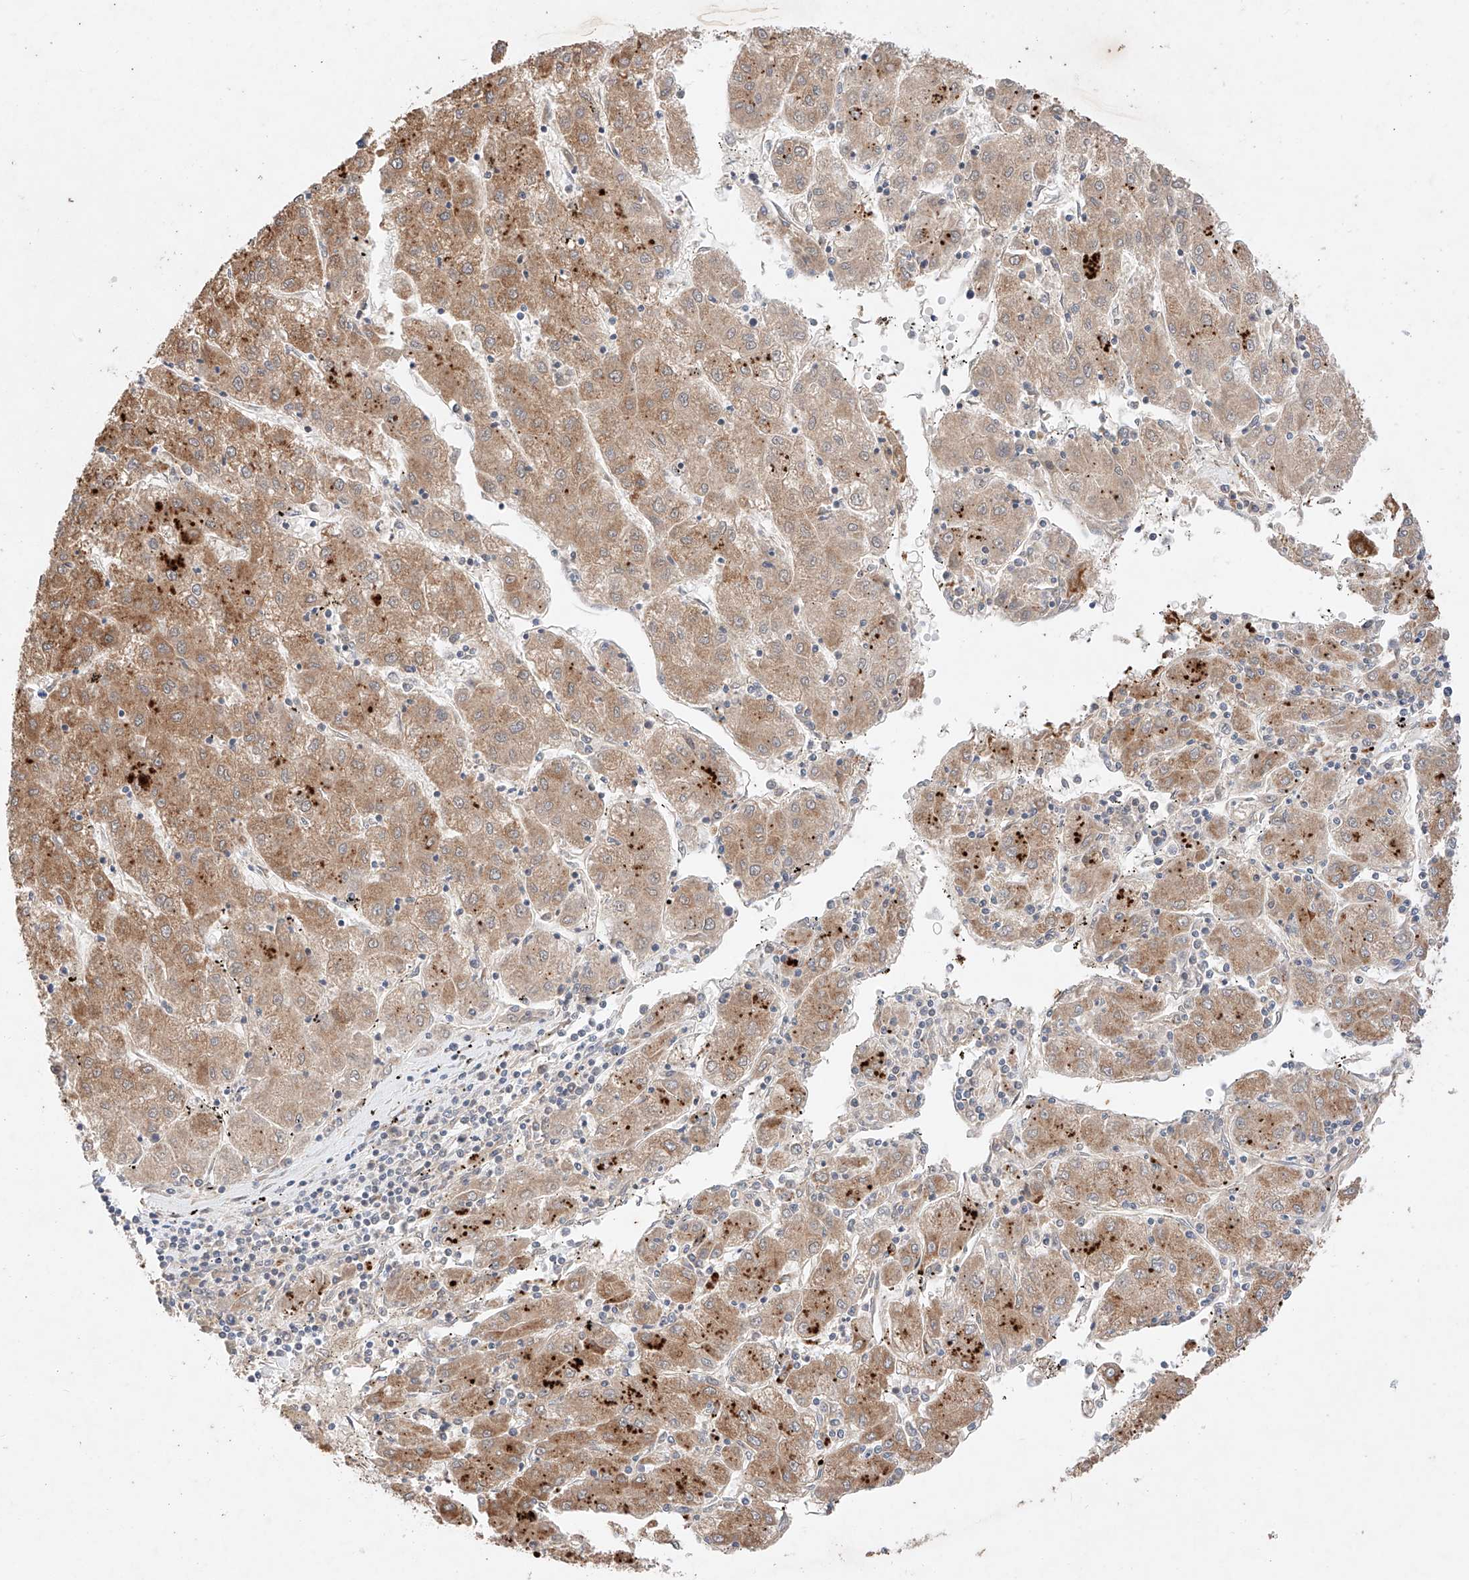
{"staining": {"intensity": "moderate", "quantity": ">75%", "location": "cytoplasmic/membranous"}, "tissue": "liver cancer", "cell_type": "Tumor cells", "image_type": "cancer", "snomed": [{"axis": "morphology", "description": "Carcinoma, Hepatocellular, NOS"}, {"axis": "topography", "description": "Liver"}], "caption": "IHC (DAB) staining of human hepatocellular carcinoma (liver) displays moderate cytoplasmic/membranous protein expression in approximately >75% of tumor cells. The staining was performed using DAB (3,3'-diaminobenzidine), with brown indicating positive protein expression. Nuclei are stained blue with hematoxylin.", "gene": "GCNT1", "patient": {"sex": "male", "age": 72}}